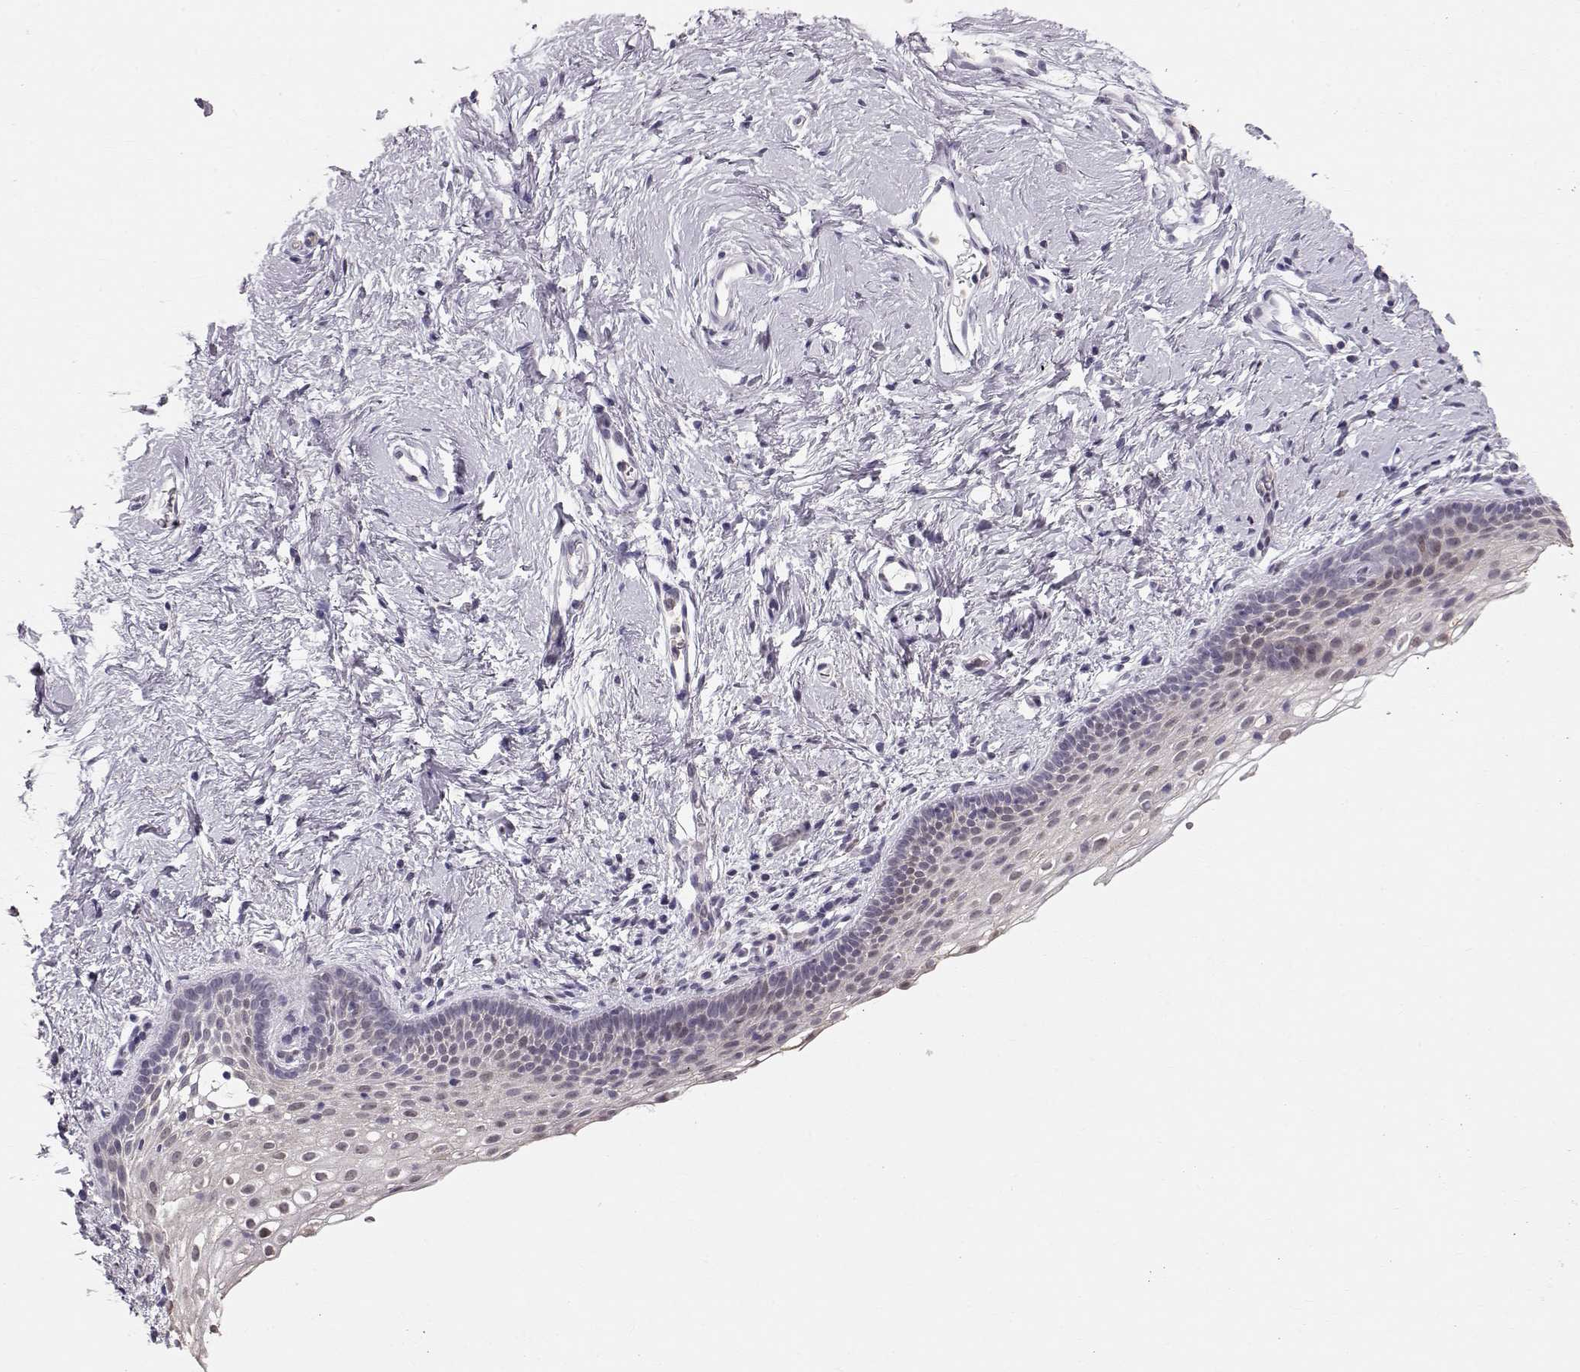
{"staining": {"intensity": "negative", "quantity": "none", "location": "none"}, "tissue": "vagina", "cell_type": "Squamous epithelial cells", "image_type": "normal", "snomed": [{"axis": "morphology", "description": "Normal tissue, NOS"}, {"axis": "topography", "description": "Vagina"}], "caption": "The immunohistochemistry image has no significant positivity in squamous epithelial cells of vagina.", "gene": "POU1F1", "patient": {"sex": "female", "age": 61}}